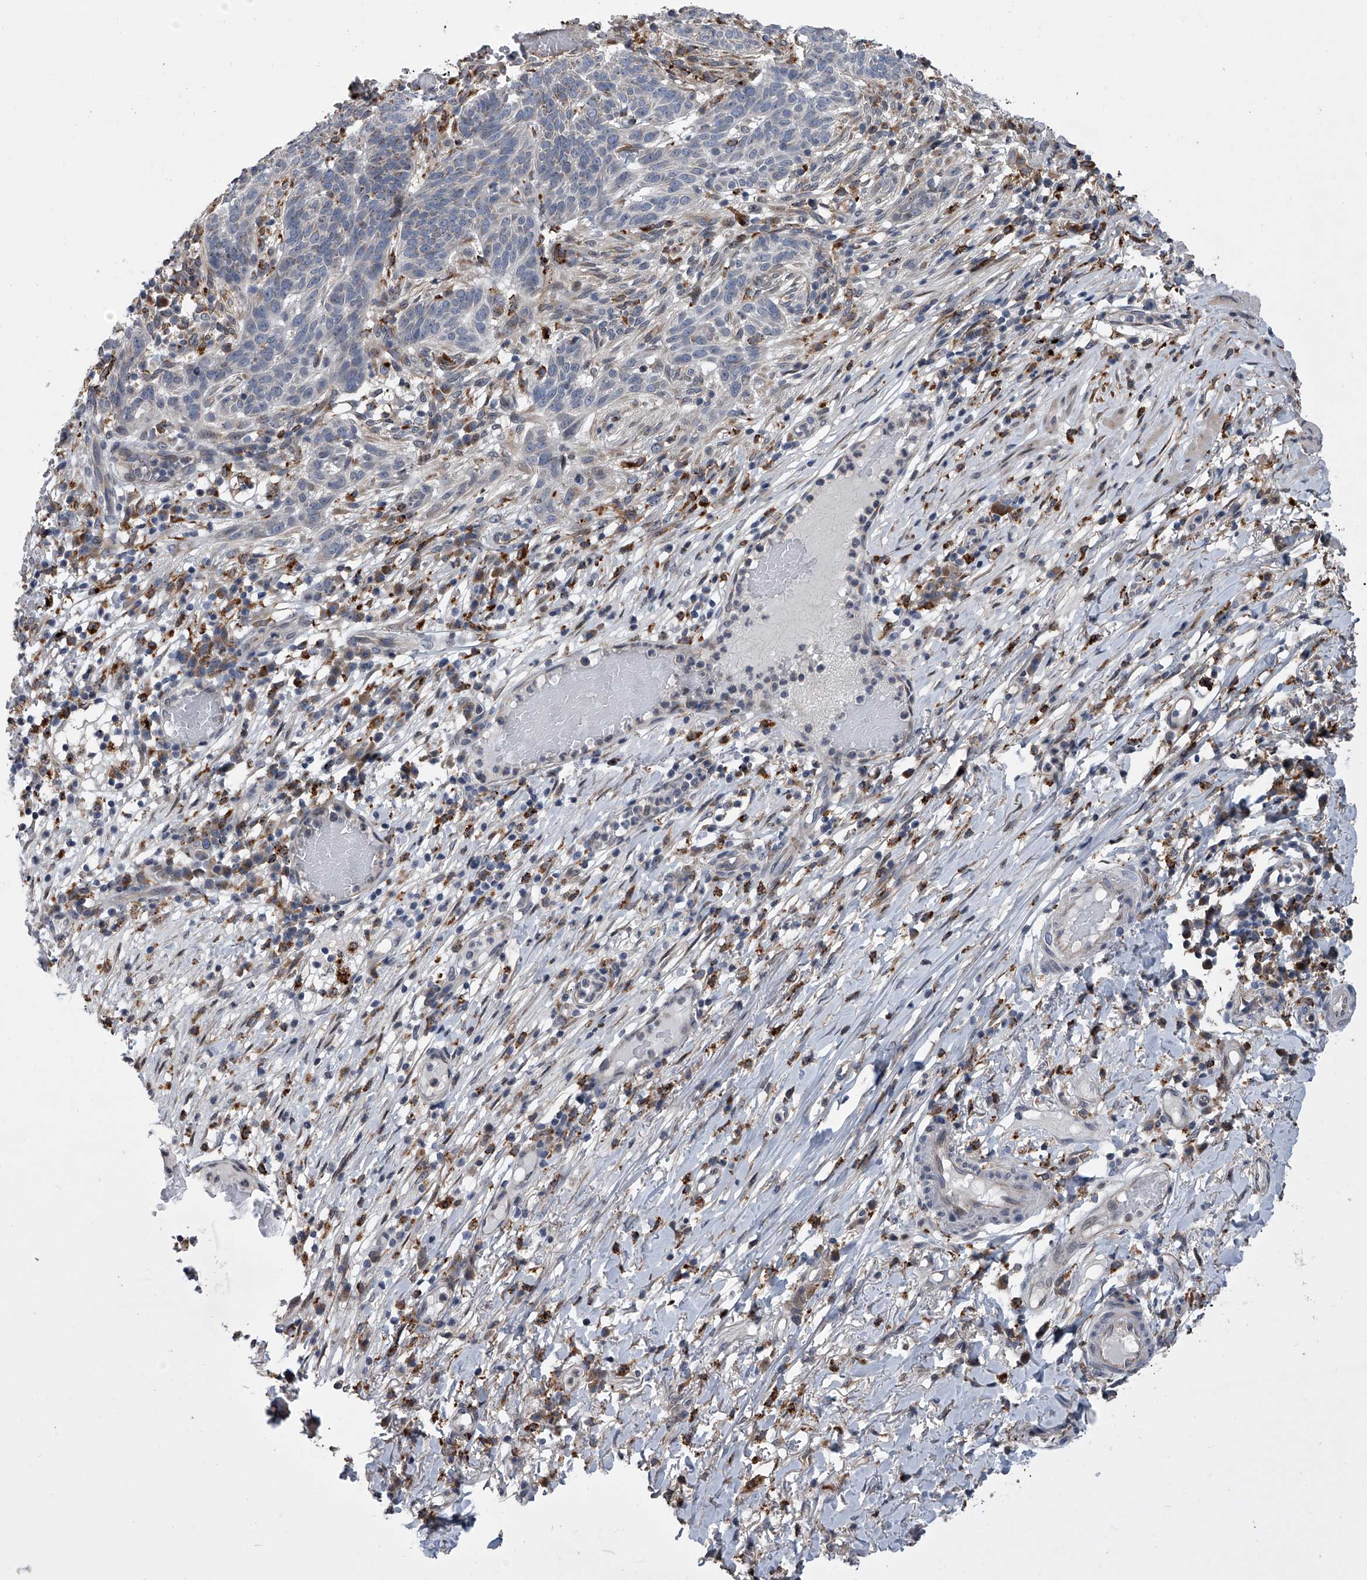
{"staining": {"intensity": "negative", "quantity": "none", "location": "none"}, "tissue": "skin cancer", "cell_type": "Tumor cells", "image_type": "cancer", "snomed": [{"axis": "morphology", "description": "Normal tissue, NOS"}, {"axis": "morphology", "description": "Basal cell carcinoma"}, {"axis": "topography", "description": "Skin"}], "caption": "A high-resolution photomicrograph shows immunohistochemistry (IHC) staining of skin basal cell carcinoma, which demonstrates no significant positivity in tumor cells.", "gene": "TRIM8", "patient": {"sex": "male", "age": 64}}